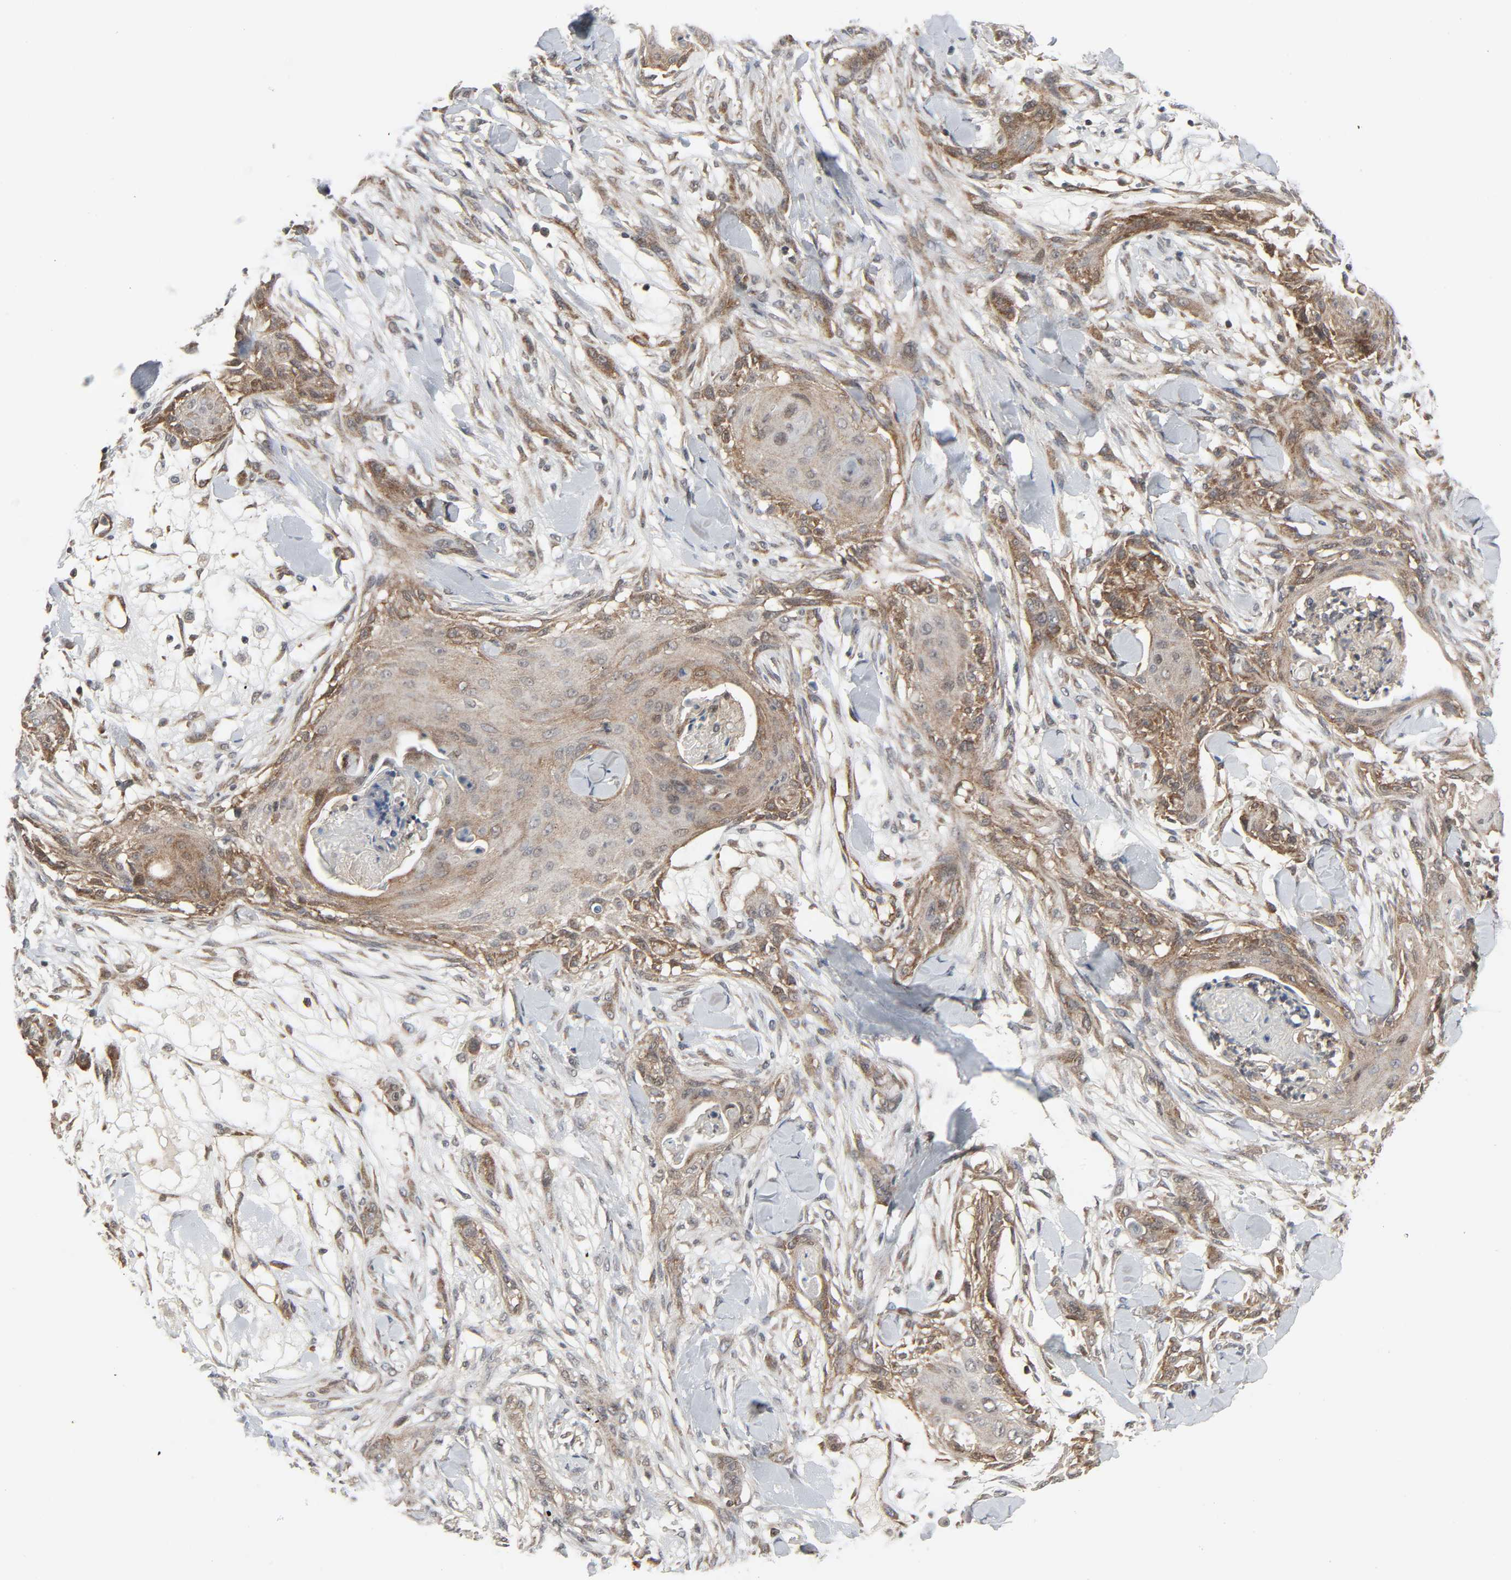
{"staining": {"intensity": "weak", "quantity": ">75%", "location": "cytoplasmic/membranous"}, "tissue": "skin cancer", "cell_type": "Tumor cells", "image_type": "cancer", "snomed": [{"axis": "morphology", "description": "Squamous cell carcinoma, NOS"}, {"axis": "topography", "description": "Skin"}], "caption": "Protein expression analysis of squamous cell carcinoma (skin) exhibits weak cytoplasmic/membranous expression in approximately >75% of tumor cells. The protein of interest is shown in brown color, while the nuclei are stained blue.", "gene": "GSK3A", "patient": {"sex": "female", "age": 59}}